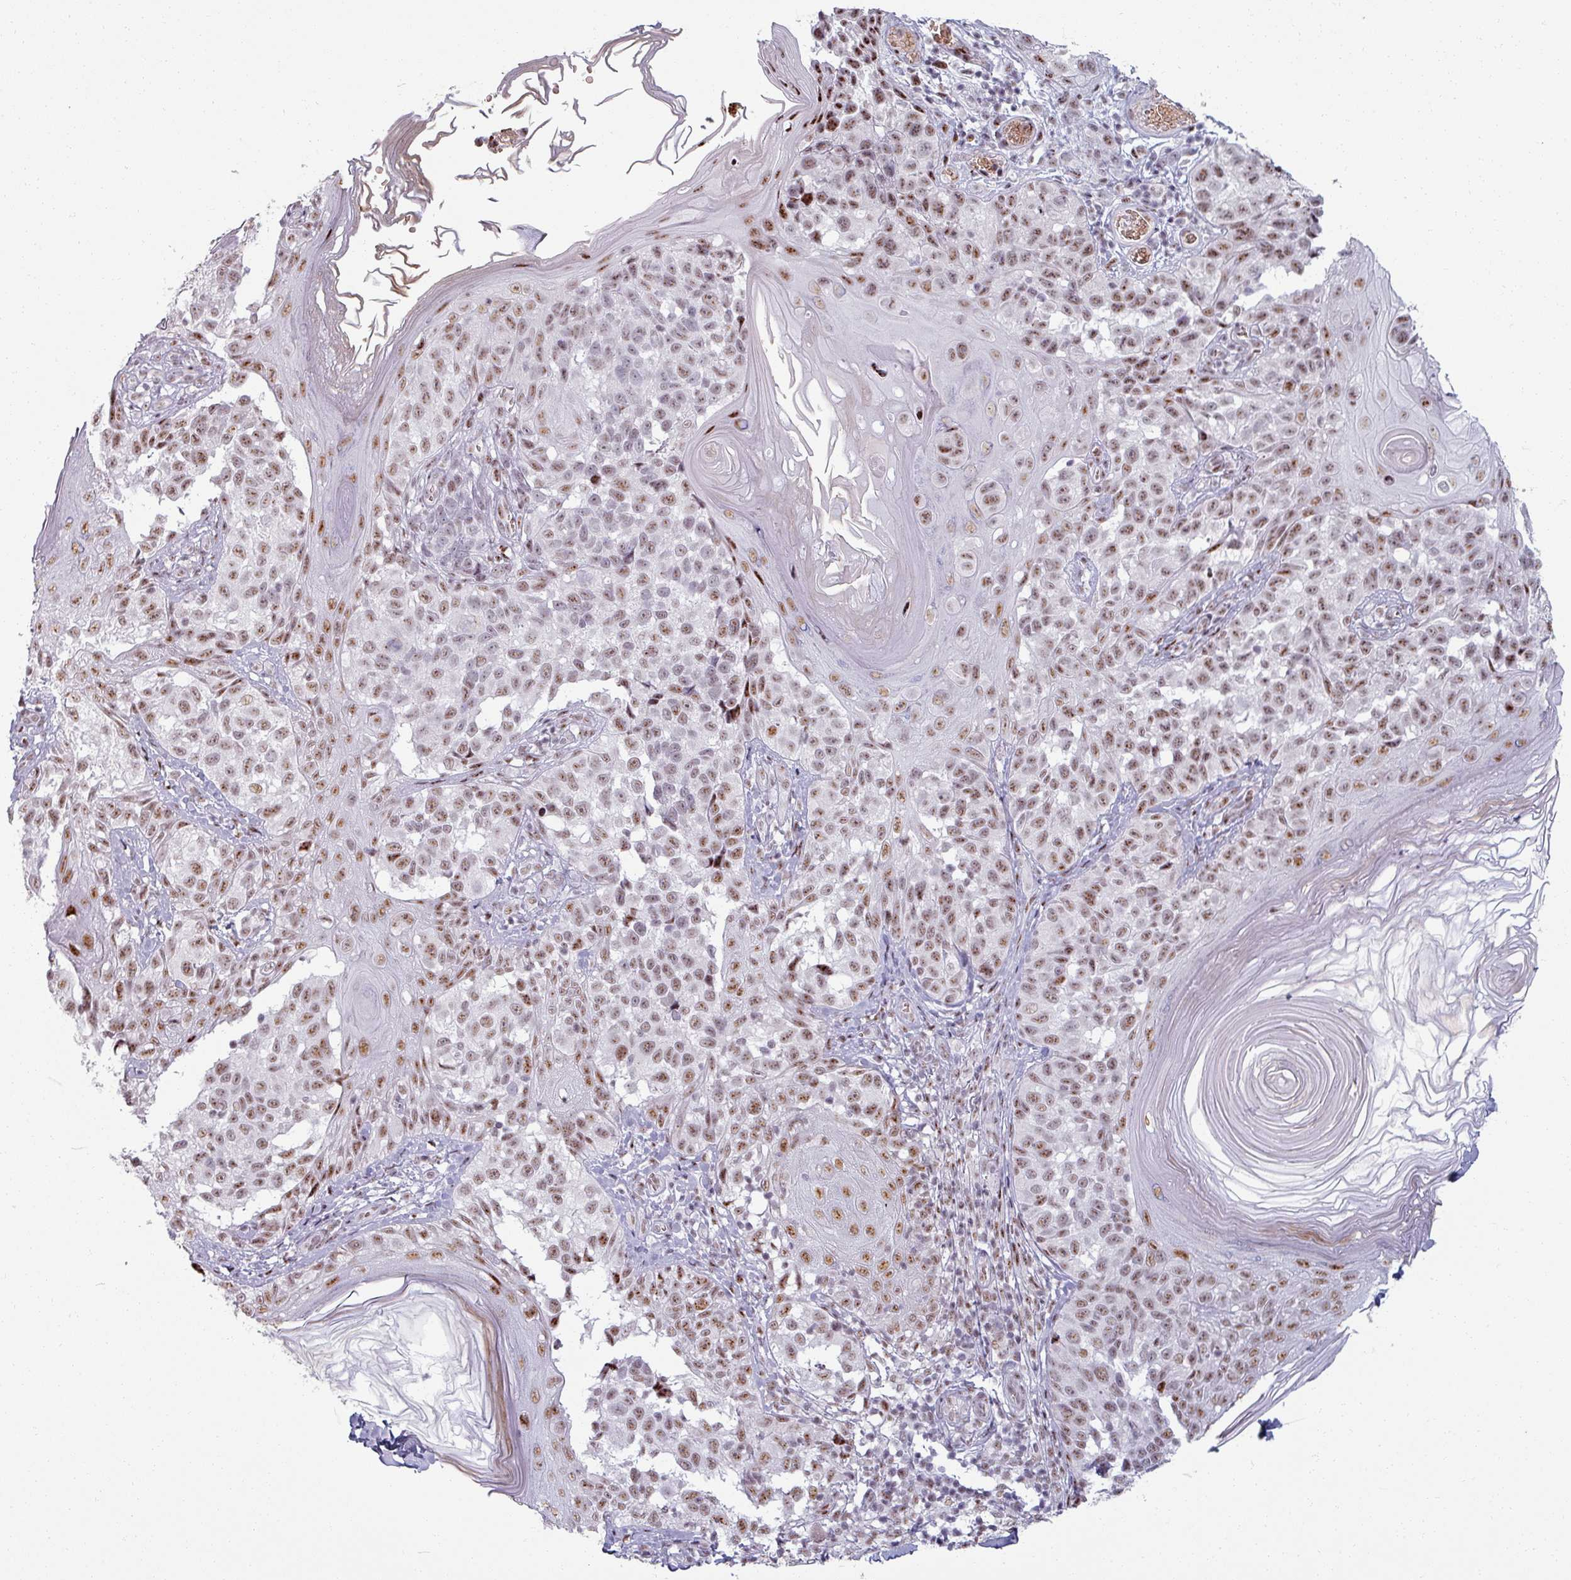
{"staining": {"intensity": "moderate", "quantity": "25%-75%", "location": "nuclear"}, "tissue": "melanoma", "cell_type": "Tumor cells", "image_type": "cancer", "snomed": [{"axis": "morphology", "description": "Malignant melanoma, NOS"}, {"axis": "topography", "description": "Skin"}], "caption": "Malignant melanoma tissue reveals moderate nuclear expression in about 25%-75% of tumor cells Immunohistochemistry stains the protein in brown and the nuclei are stained blue.", "gene": "NCOR1", "patient": {"sex": "male", "age": 73}}